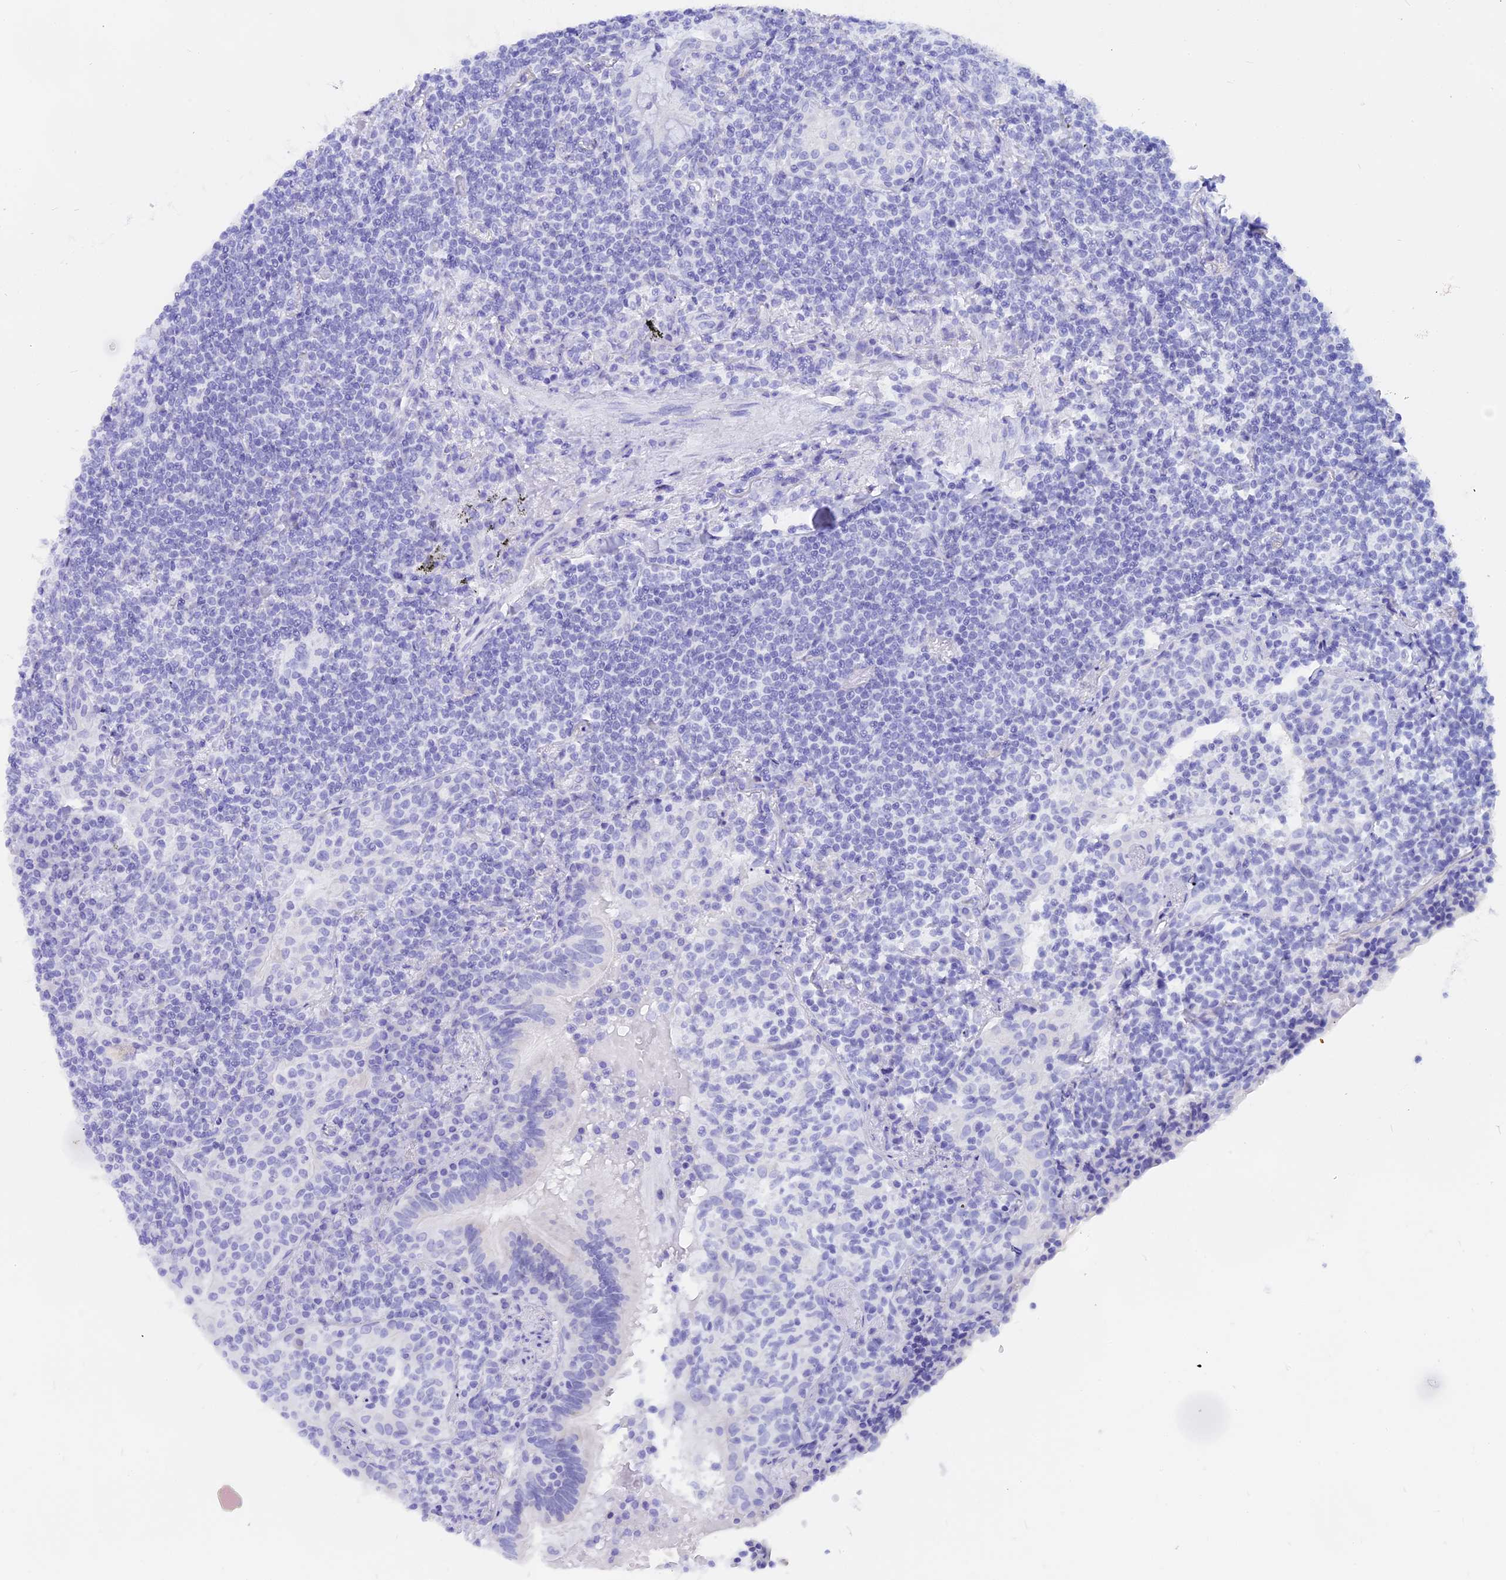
{"staining": {"intensity": "negative", "quantity": "none", "location": "none"}, "tissue": "lymphoma", "cell_type": "Tumor cells", "image_type": "cancer", "snomed": [{"axis": "morphology", "description": "Malignant lymphoma, non-Hodgkin's type, Low grade"}, {"axis": "topography", "description": "Lung"}], "caption": "Photomicrograph shows no protein expression in tumor cells of malignant lymphoma, non-Hodgkin's type (low-grade) tissue. Nuclei are stained in blue.", "gene": "ISCA1", "patient": {"sex": "female", "age": 71}}